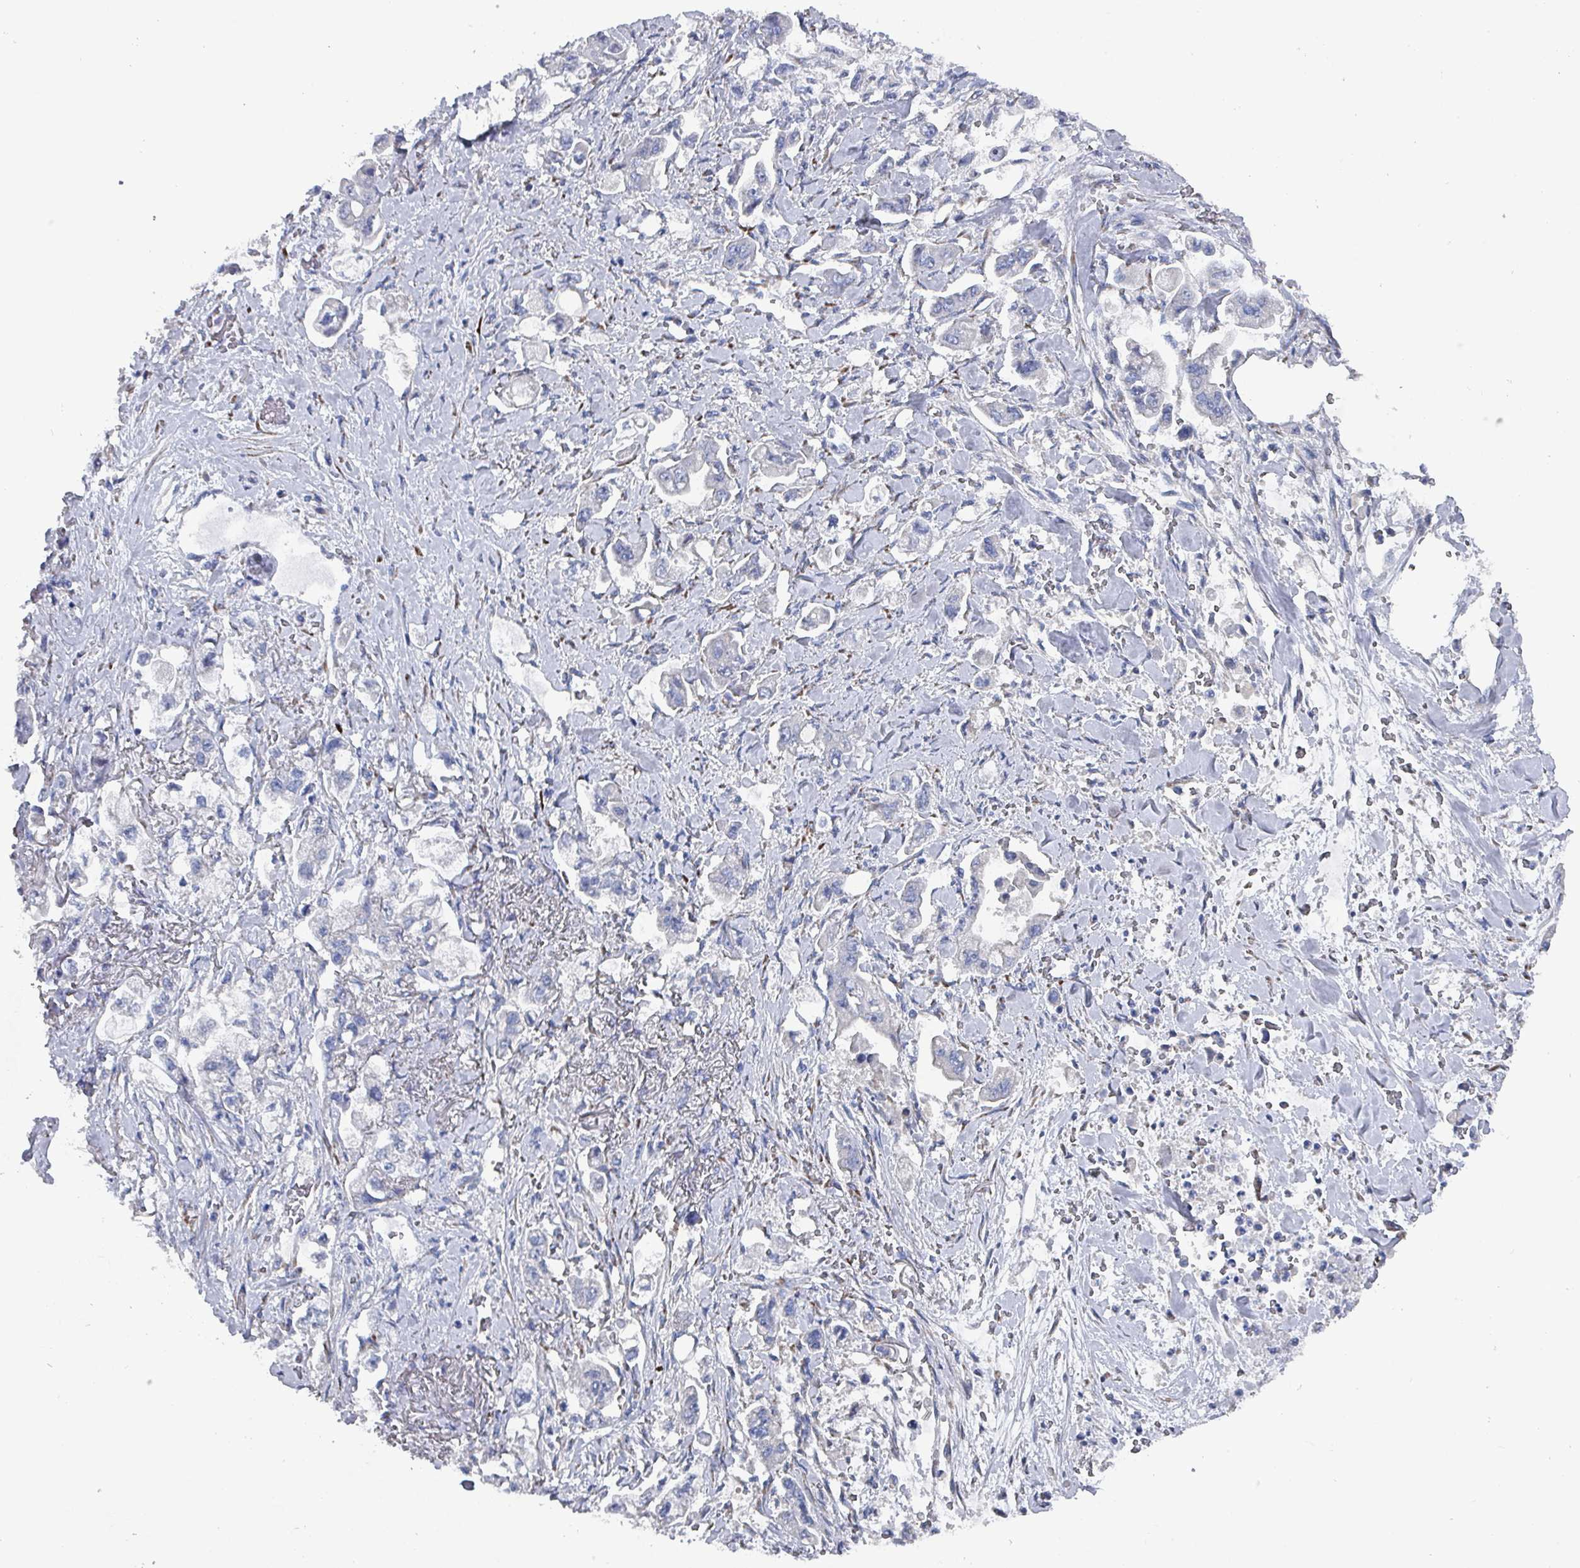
{"staining": {"intensity": "negative", "quantity": "none", "location": "none"}, "tissue": "stomach cancer", "cell_type": "Tumor cells", "image_type": "cancer", "snomed": [{"axis": "morphology", "description": "Adenocarcinoma, NOS"}, {"axis": "topography", "description": "Stomach"}], "caption": "Immunohistochemistry (IHC) micrograph of adenocarcinoma (stomach) stained for a protein (brown), which reveals no positivity in tumor cells.", "gene": "DRD5", "patient": {"sex": "male", "age": 62}}